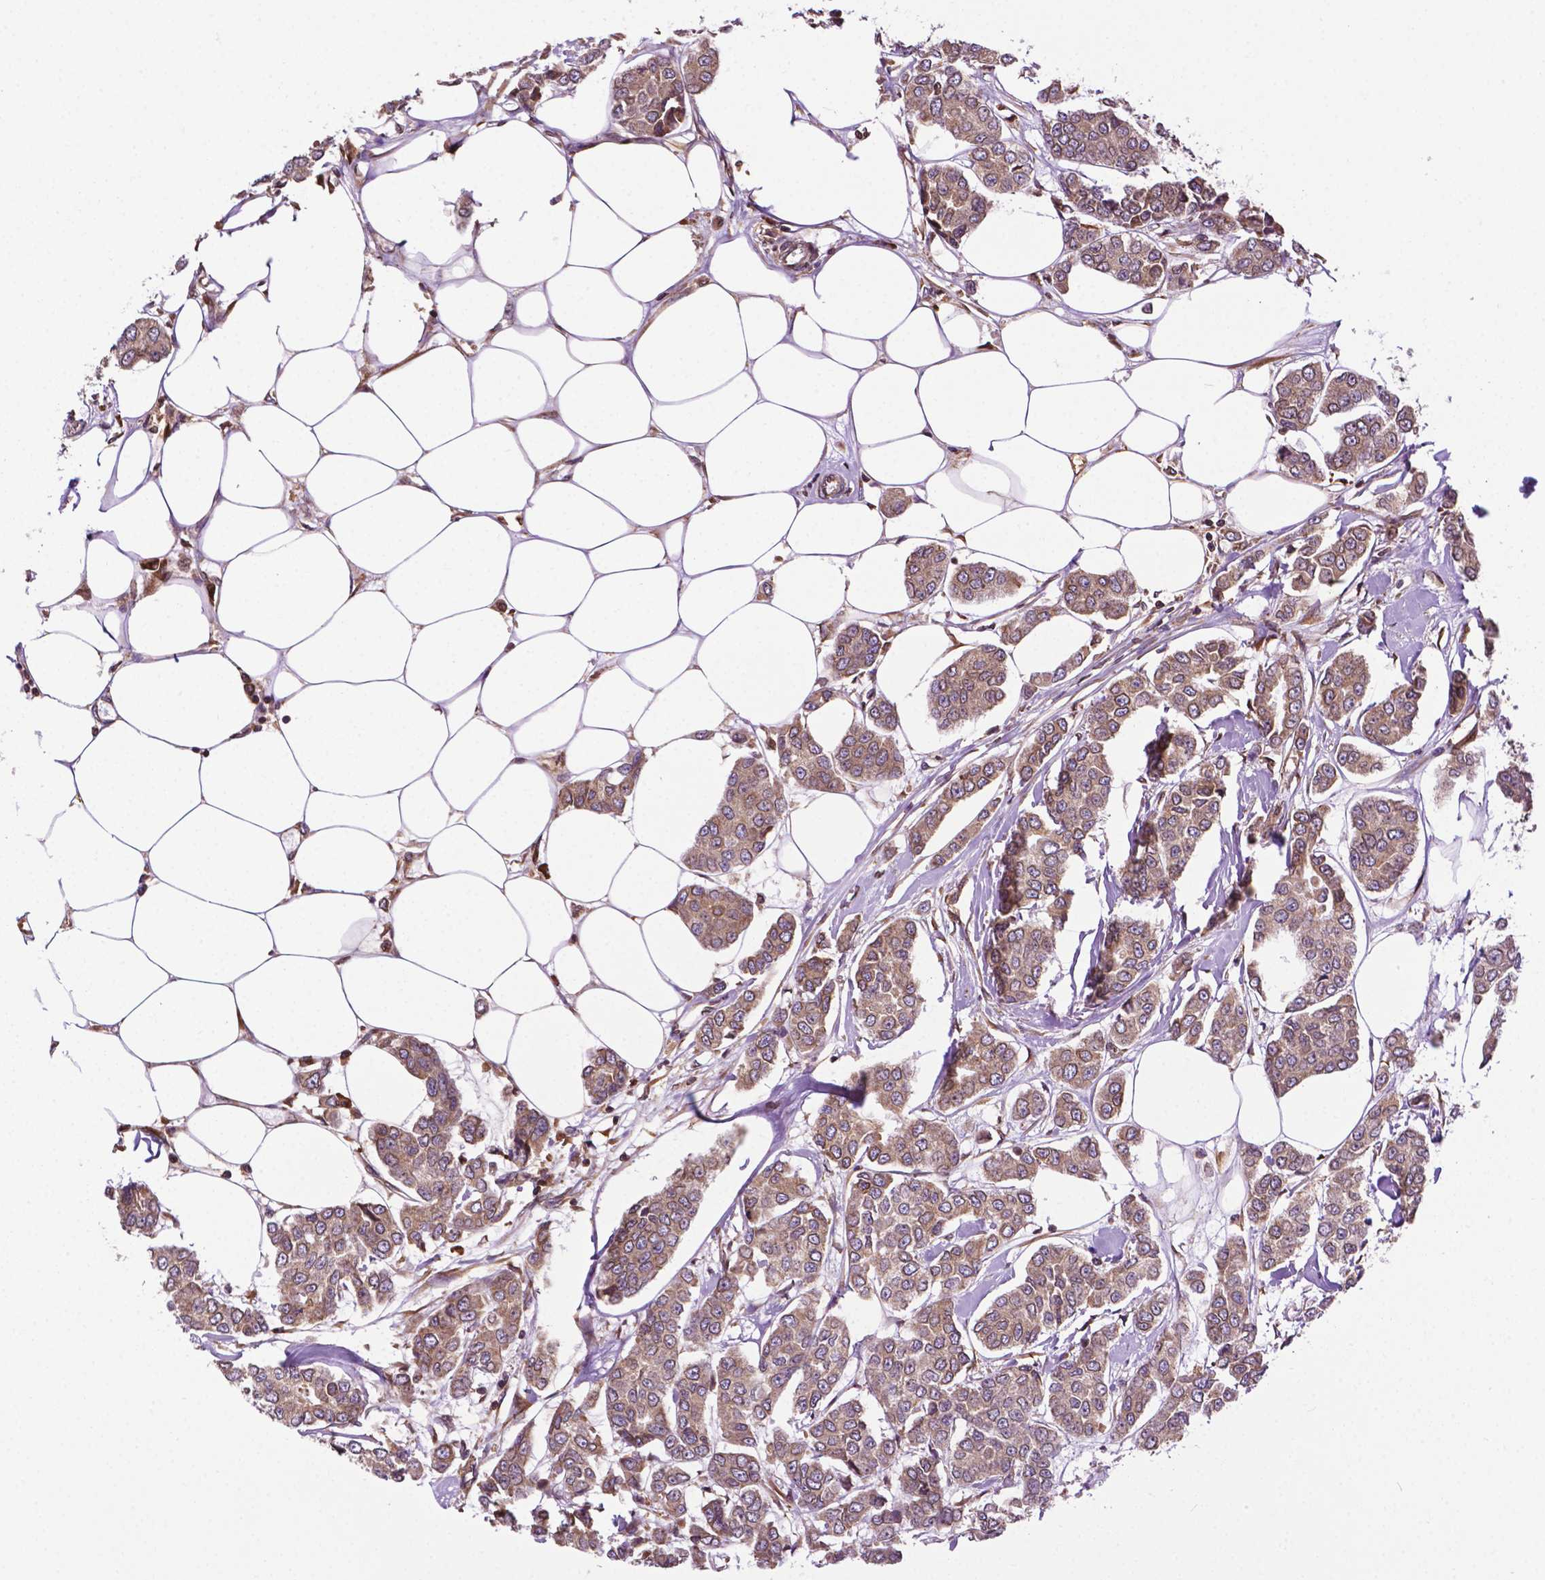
{"staining": {"intensity": "weak", "quantity": "<25%", "location": "nuclear"}, "tissue": "breast cancer", "cell_type": "Tumor cells", "image_type": "cancer", "snomed": [{"axis": "morphology", "description": "Duct carcinoma"}, {"axis": "topography", "description": "Breast"}], "caption": "Protein analysis of breast intraductal carcinoma demonstrates no significant positivity in tumor cells.", "gene": "GANAB", "patient": {"sex": "female", "age": 94}}